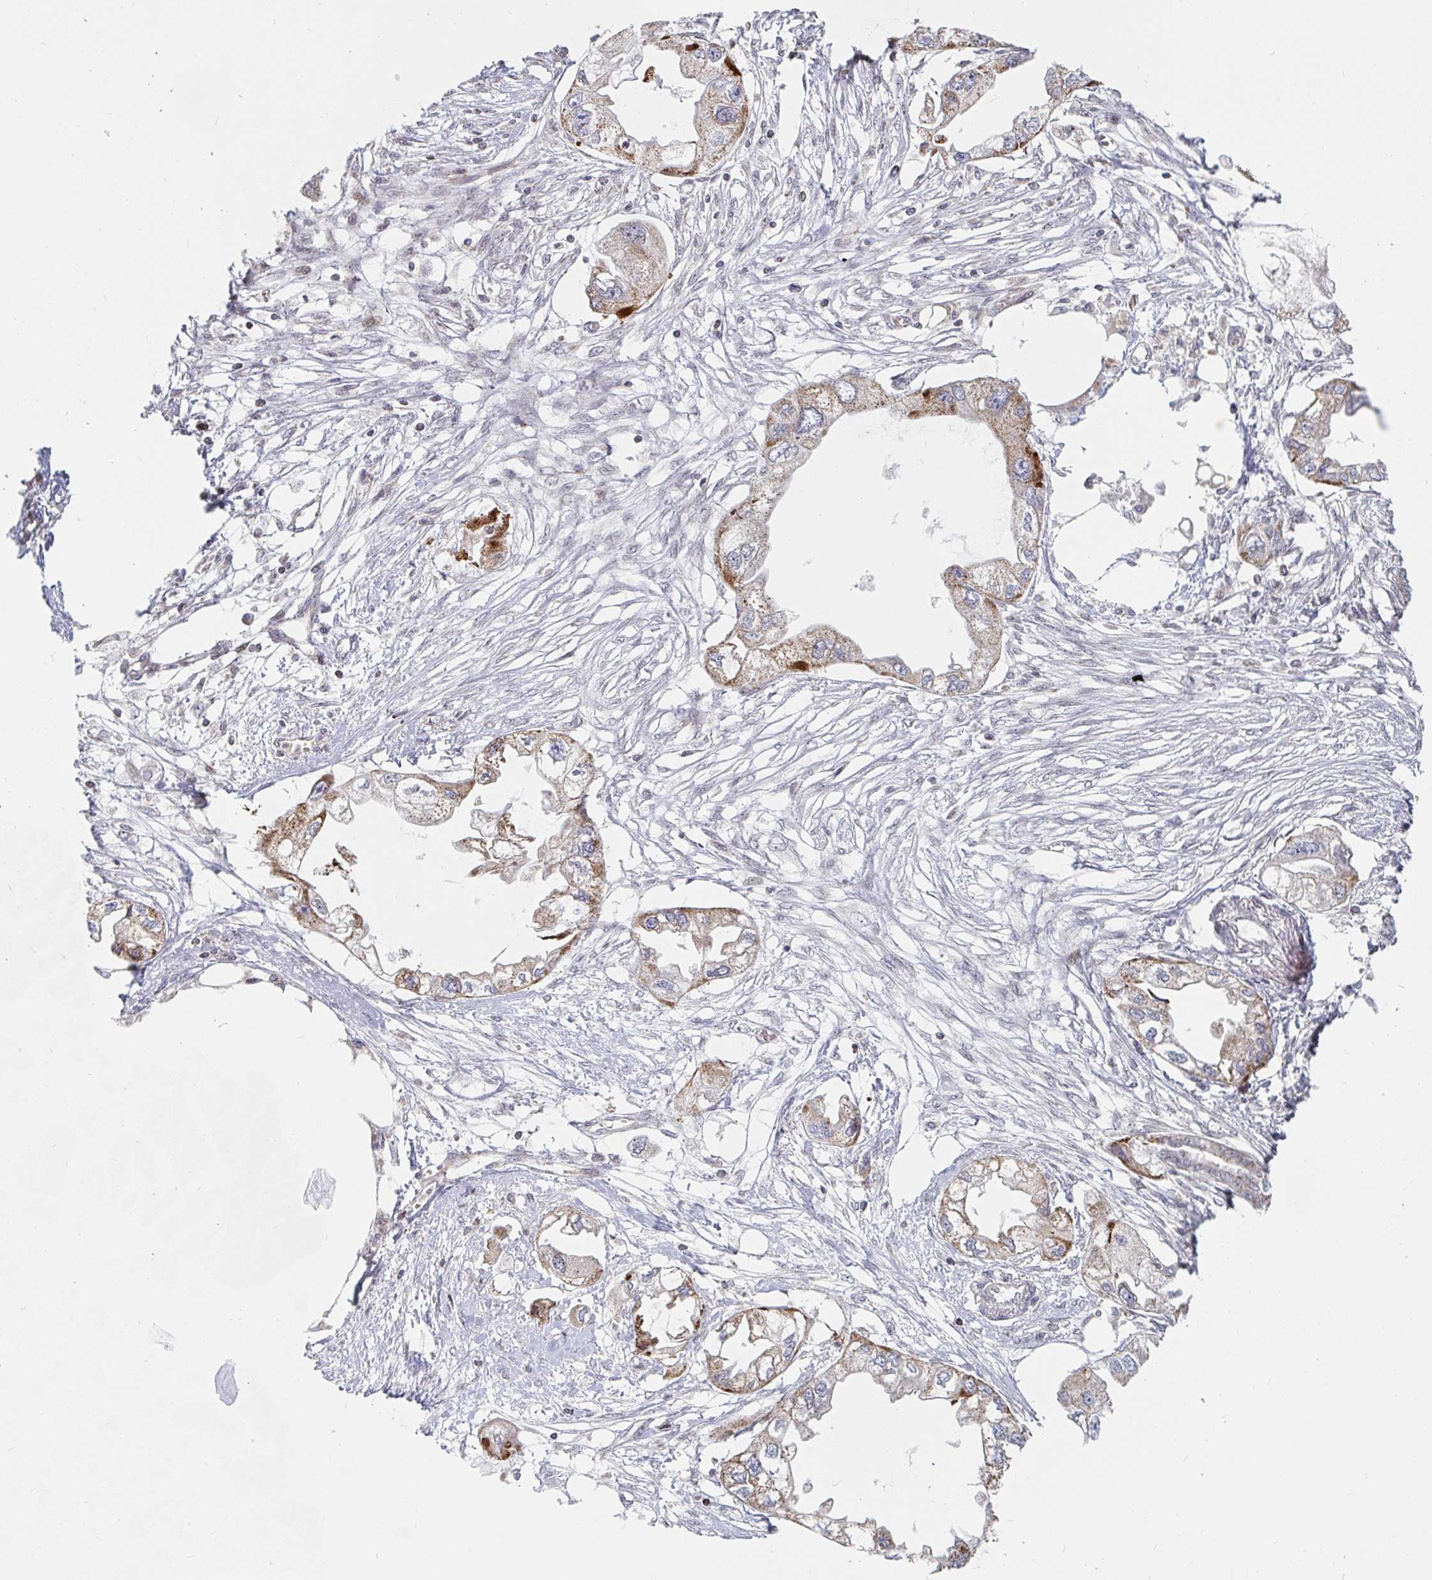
{"staining": {"intensity": "moderate", "quantity": "25%-75%", "location": "cytoplasmic/membranous"}, "tissue": "endometrial cancer", "cell_type": "Tumor cells", "image_type": "cancer", "snomed": [{"axis": "morphology", "description": "Adenocarcinoma, NOS"}, {"axis": "morphology", "description": "Adenocarcinoma, metastatic, NOS"}, {"axis": "topography", "description": "Adipose tissue"}, {"axis": "topography", "description": "Endometrium"}], "caption": "Protein staining reveals moderate cytoplasmic/membranous staining in approximately 25%-75% of tumor cells in endometrial cancer (adenocarcinoma).", "gene": "STARD8", "patient": {"sex": "female", "age": 67}}